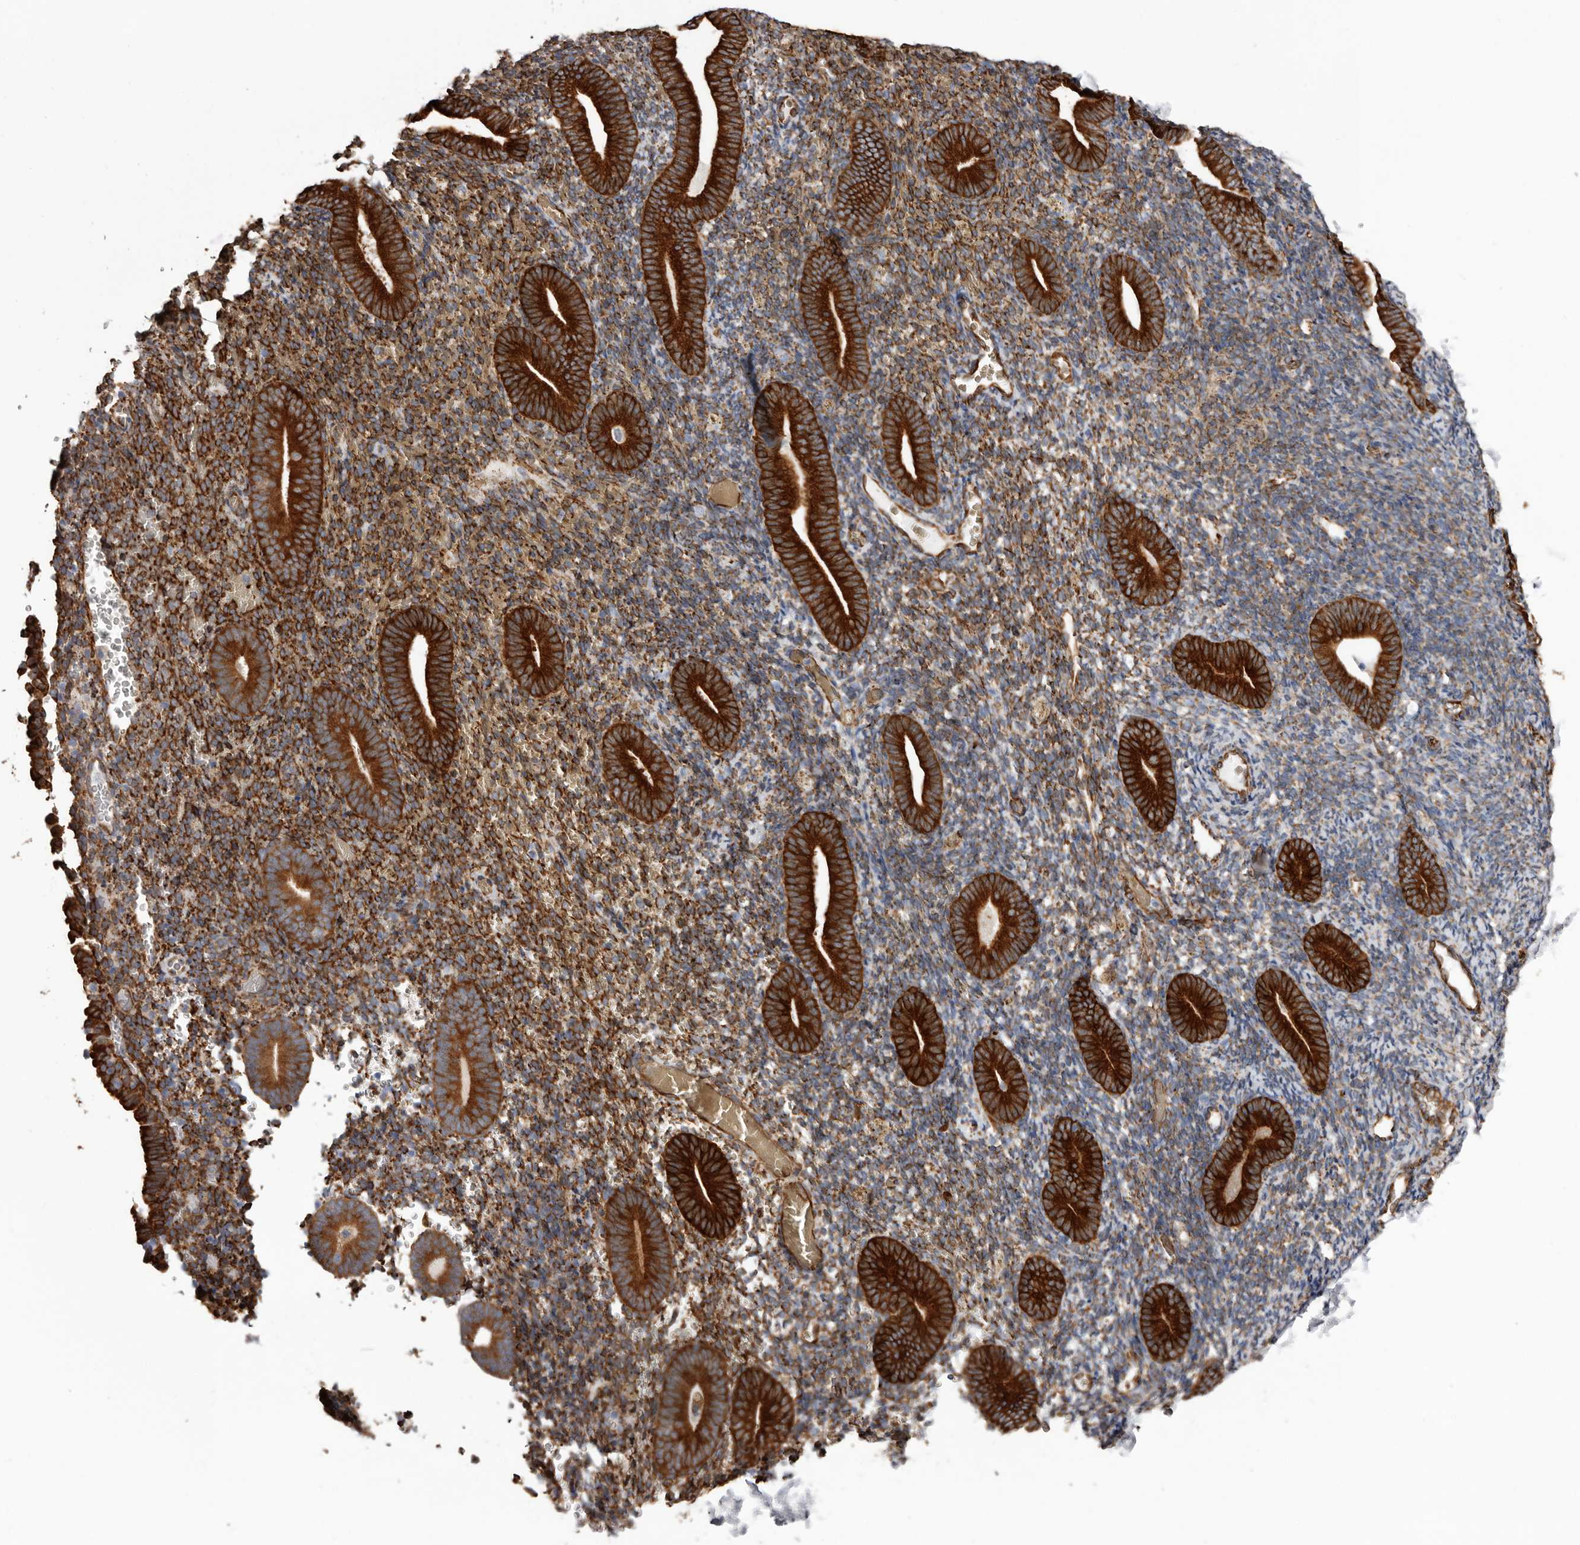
{"staining": {"intensity": "strong", "quantity": ">75%", "location": "cytoplasmic/membranous"}, "tissue": "endometrium", "cell_type": "Cells in endometrial stroma", "image_type": "normal", "snomed": [{"axis": "morphology", "description": "Normal tissue, NOS"}, {"axis": "topography", "description": "Endometrium"}], "caption": "Protein staining of normal endometrium exhibits strong cytoplasmic/membranous staining in approximately >75% of cells in endometrial stroma.", "gene": "SEMA3E", "patient": {"sex": "female", "age": 51}}